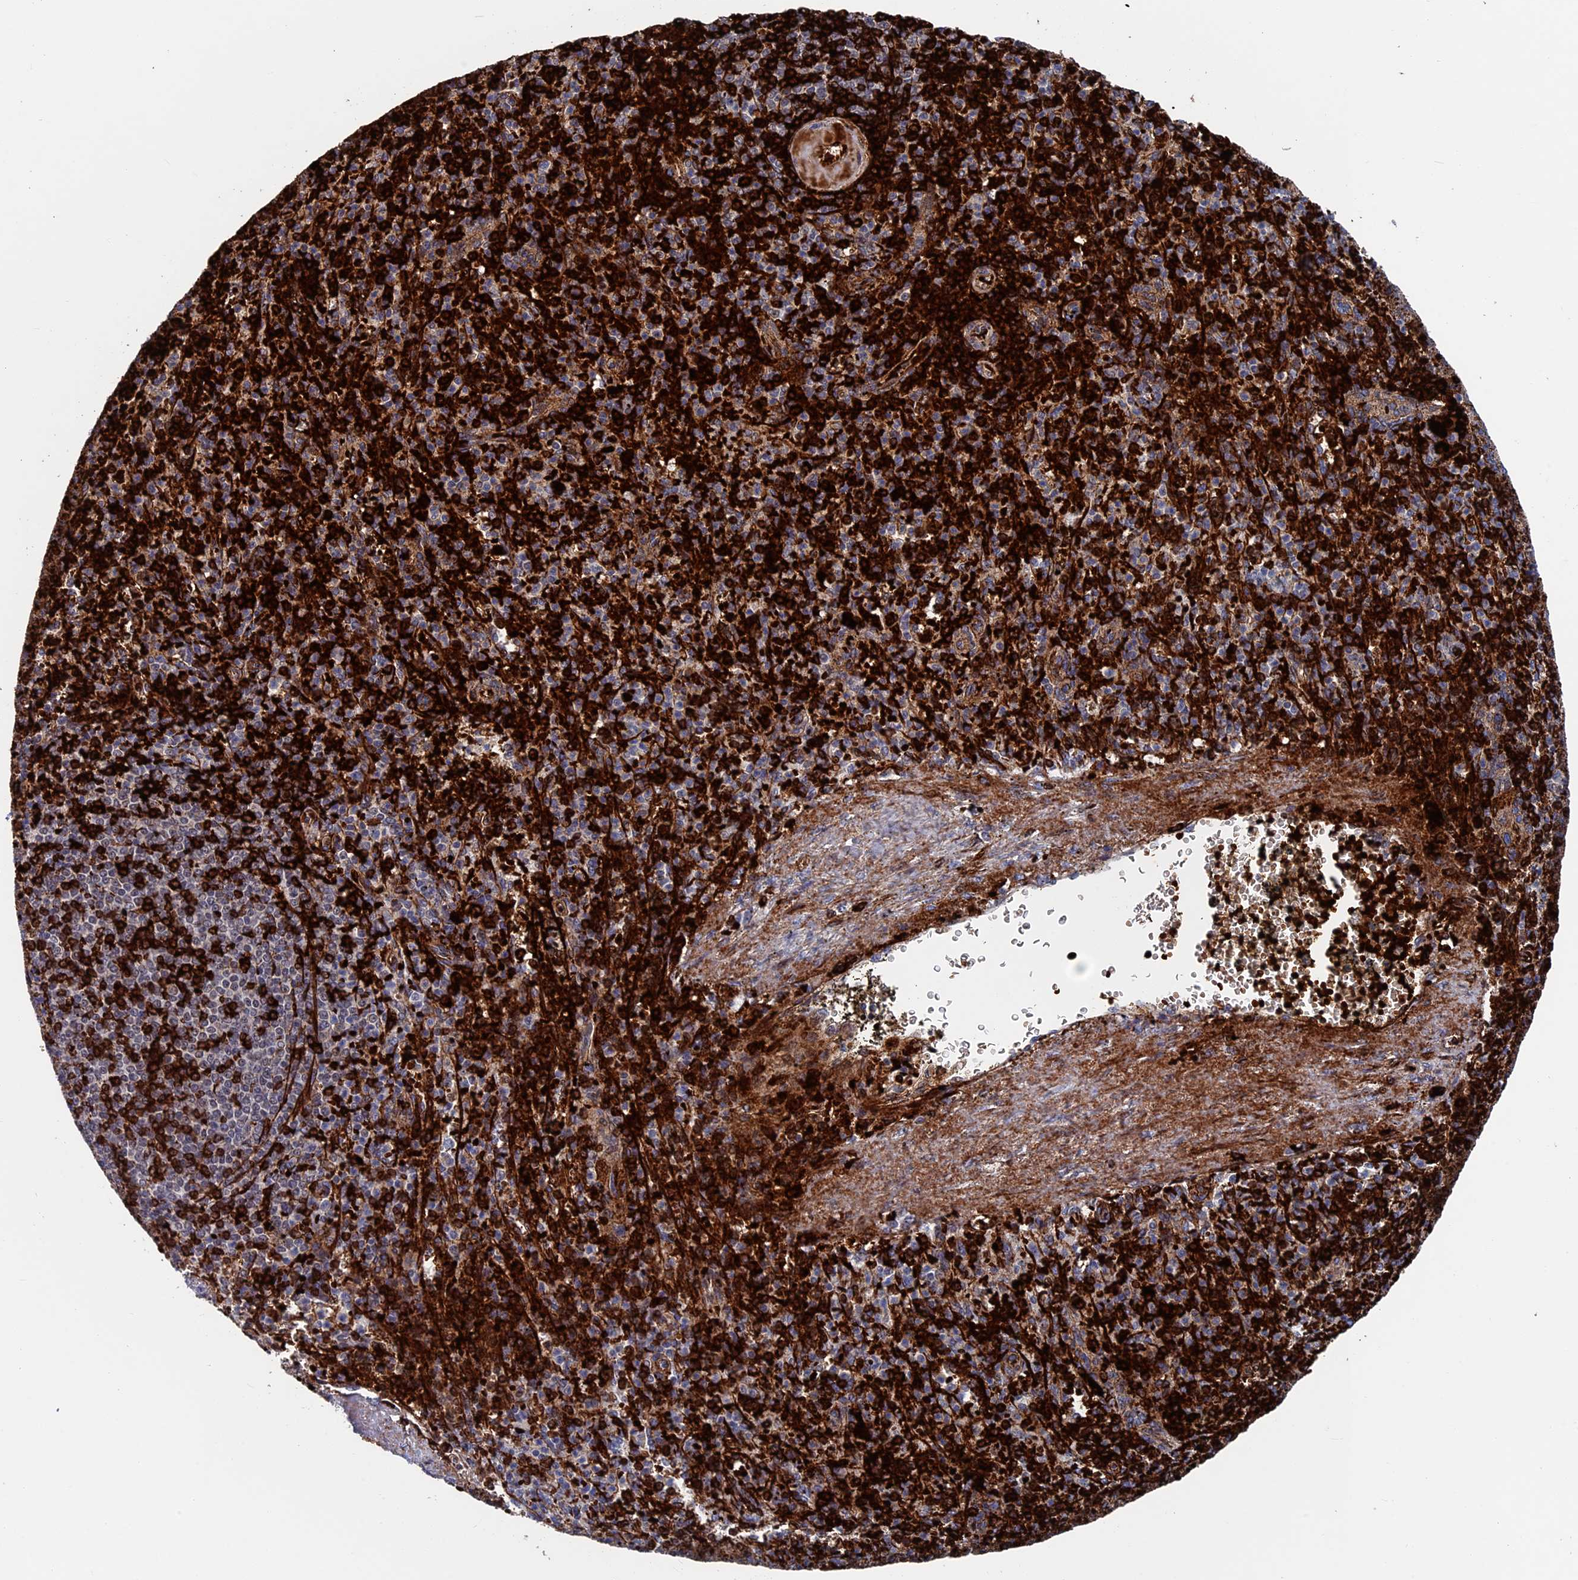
{"staining": {"intensity": "strong", "quantity": "25%-75%", "location": "cytoplasmic/membranous"}, "tissue": "spleen", "cell_type": "Cells in red pulp", "image_type": "normal", "snomed": [{"axis": "morphology", "description": "Normal tissue, NOS"}, {"axis": "topography", "description": "Spleen"}], "caption": "High-magnification brightfield microscopy of unremarkable spleen stained with DAB (3,3'-diaminobenzidine) (brown) and counterstained with hematoxylin (blue). cells in red pulp exhibit strong cytoplasmic/membranous expression is present in about25%-75% of cells.", "gene": "EXOSC9", "patient": {"sex": "female", "age": 74}}